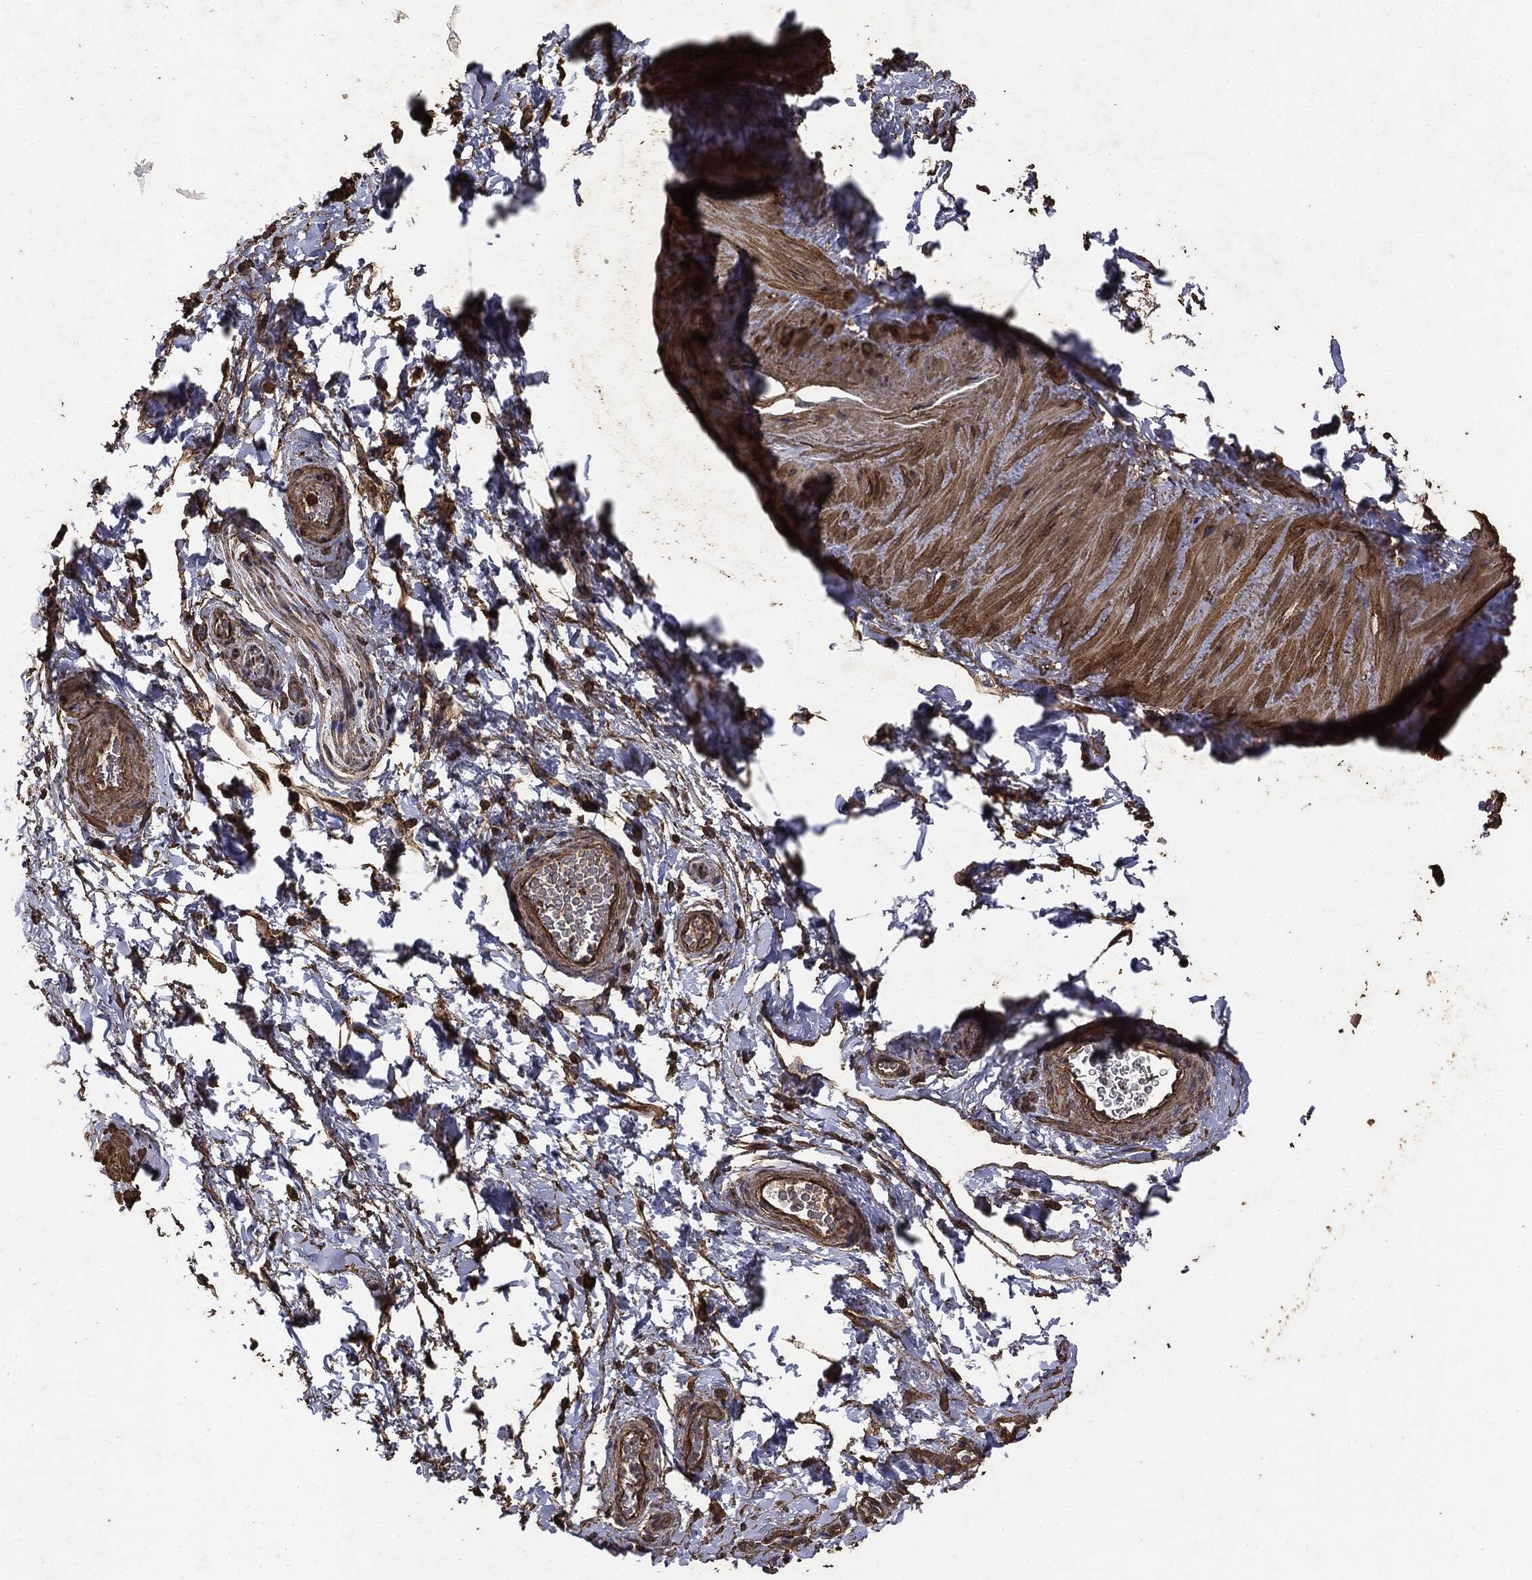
{"staining": {"intensity": "moderate", "quantity": "25%-75%", "location": "cytoplasmic/membranous"}, "tissue": "soft tissue", "cell_type": "Fibroblasts", "image_type": "normal", "snomed": [{"axis": "morphology", "description": "Normal tissue, NOS"}, {"axis": "topography", "description": "Soft tissue"}, {"axis": "topography", "description": "Vascular tissue"}], "caption": "Moderate cytoplasmic/membranous positivity for a protein is seen in about 25%-75% of fibroblasts of unremarkable soft tissue using immunohistochemistry.", "gene": "MTOR", "patient": {"sex": "male", "age": 41}}